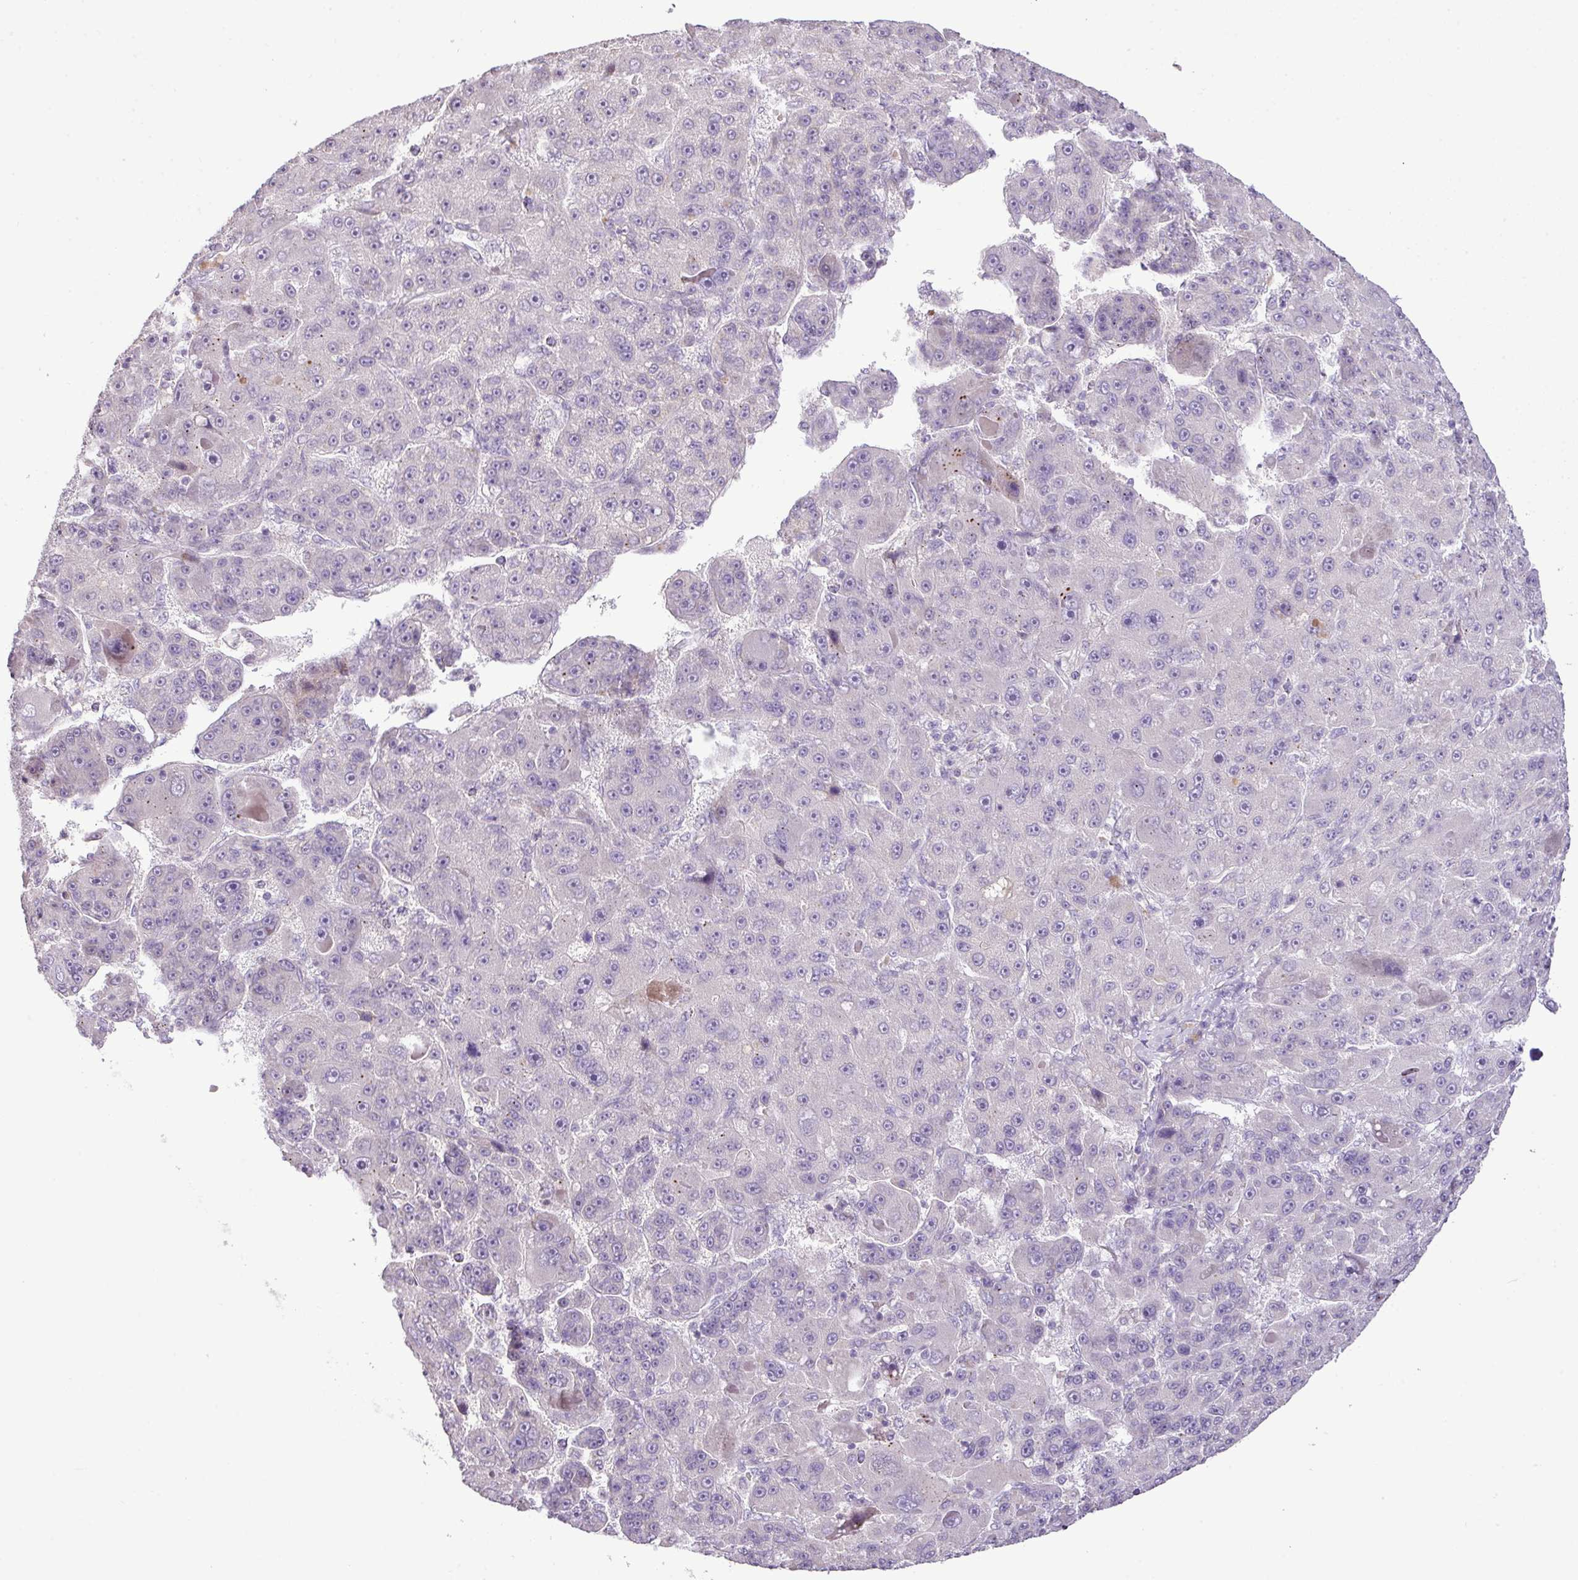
{"staining": {"intensity": "negative", "quantity": "none", "location": "none"}, "tissue": "liver cancer", "cell_type": "Tumor cells", "image_type": "cancer", "snomed": [{"axis": "morphology", "description": "Carcinoma, Hepatocellular, NOS"}, {"axis": "topography", "description": "Liver"}], "caption": "This is an immunohistochemistry (IHC) histopathology image of human liver cancer. There is no staining in tumor cells.", "gene": "DNAJB13", "patient": {"sex": "male", "age": 76}}